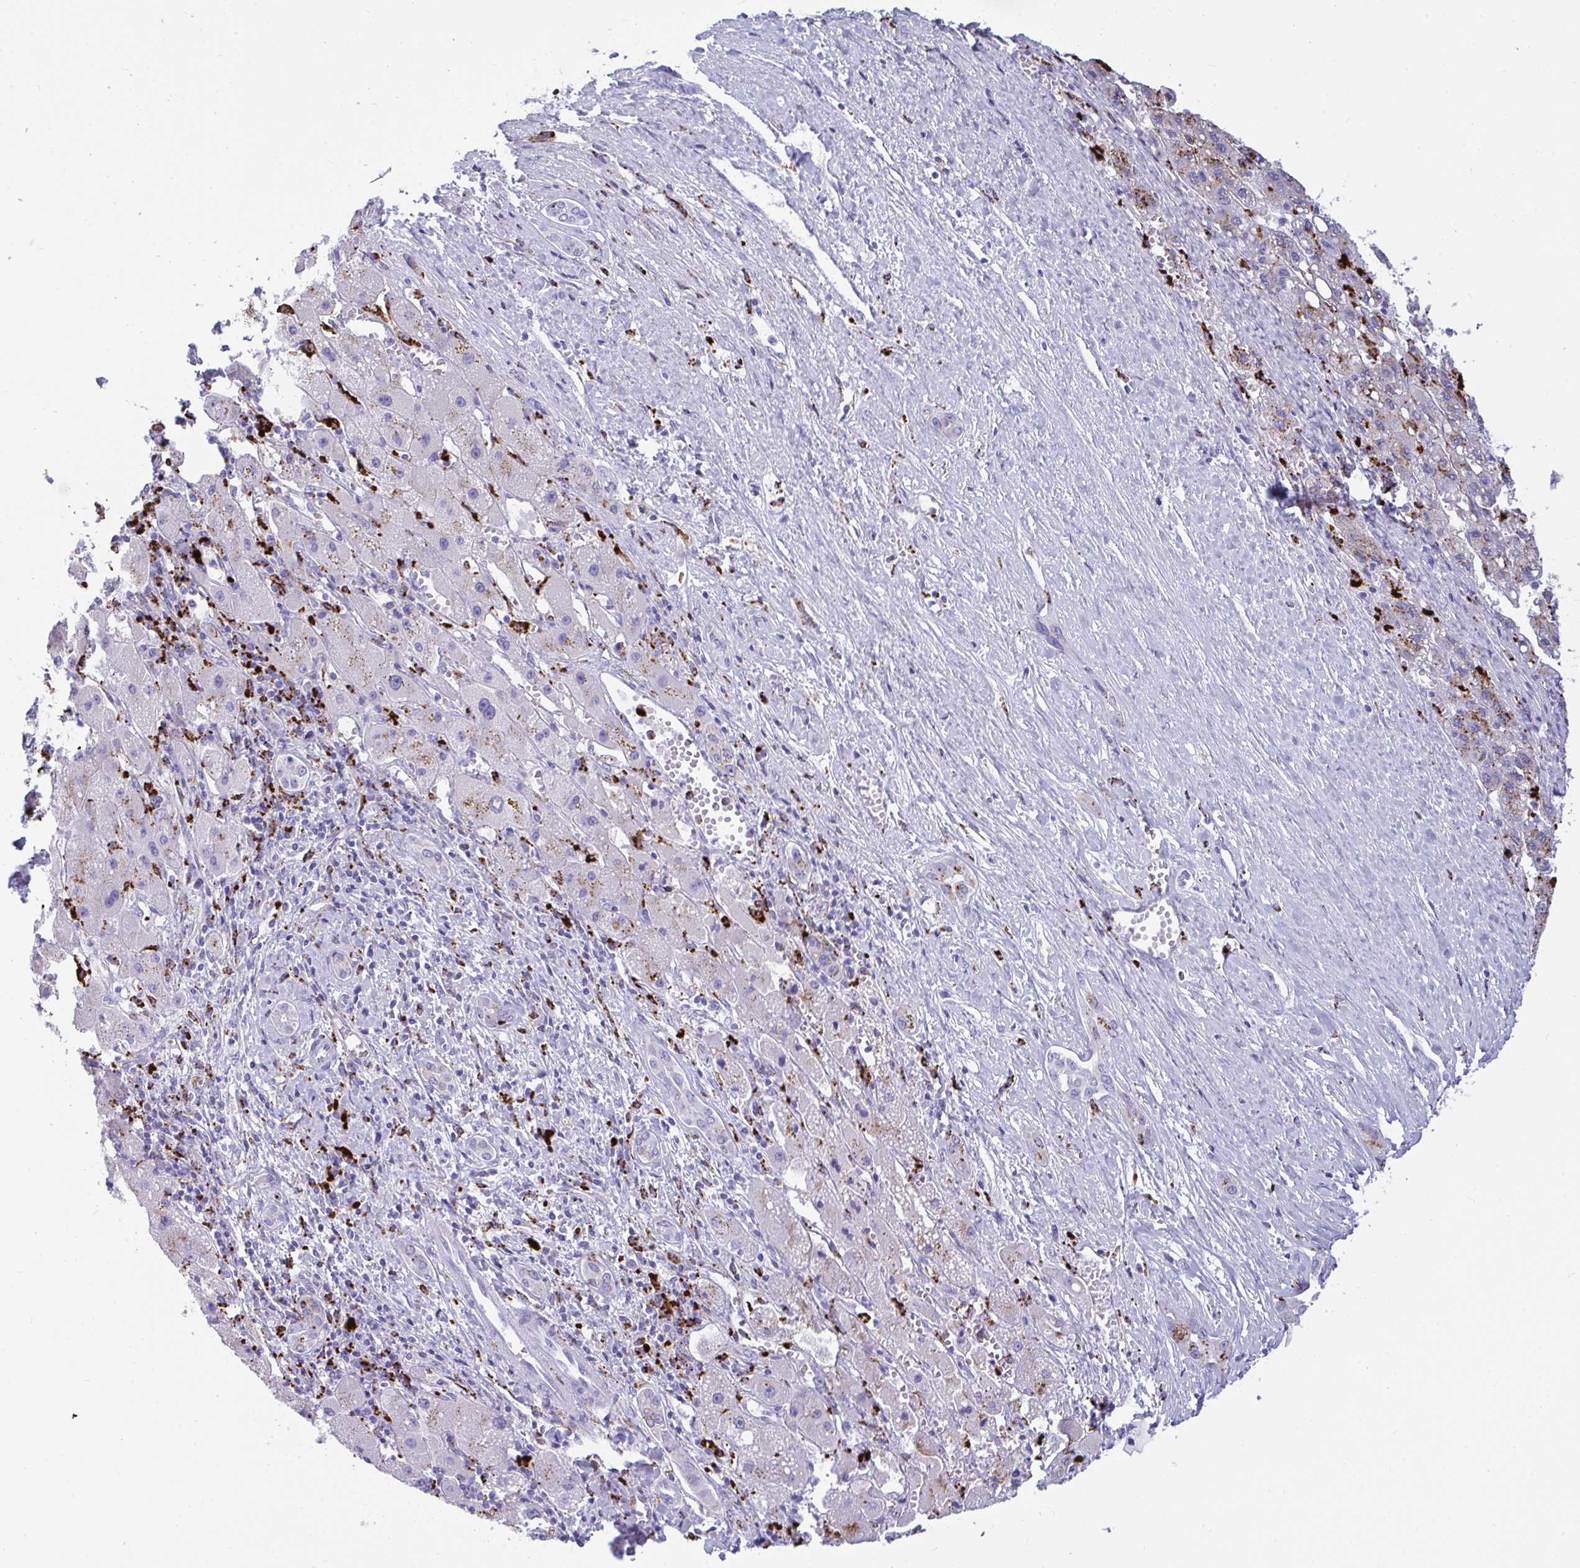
{"staining": {"intensity": "moderate", "quantity": "<25%", "location": "cytoplasmic/membranous"}, "tissue": "liver cancer", "cell_type": "Tumor cells", "image_type": "cancer", "snomed": [{"axis": "morphology", "description": "Carcinoma, Hepatocellular, NOS"}, {"axis": "topography", "description": "Liver"}], "caption": "Liver cancer stained with IHC reveals moderate cytoplasmic/membranous expression in approximately <25% of tumor cells.", "gene": "CPVL", "patient": {"sex": "female", "age": 82}}